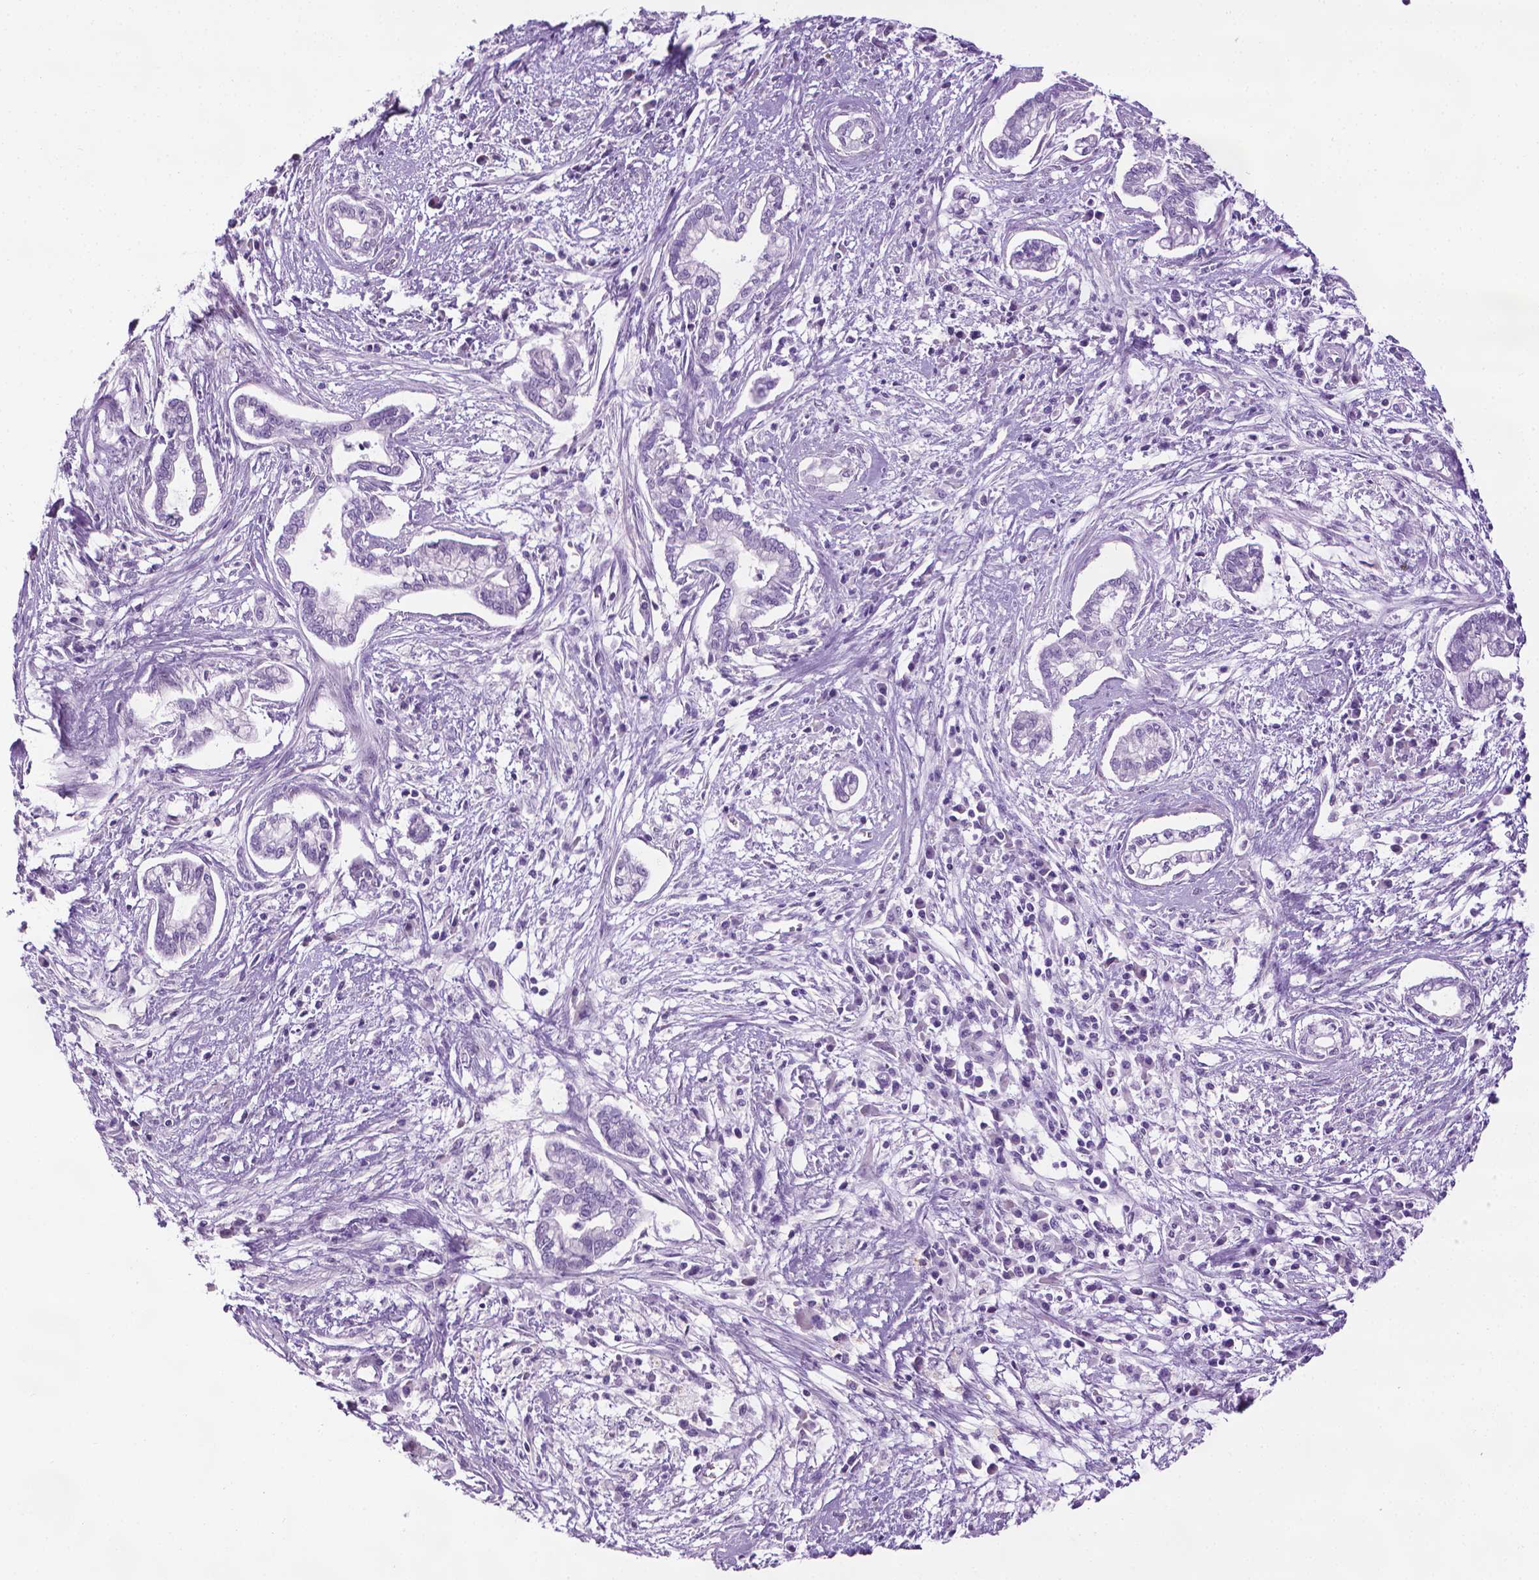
{"staining": {"intensity": "negative", "quantity": "none", "location": "none"}, "tissue": "cervical cancer", "cell_type": "Tumor cells", "image_type": "cancer", "snomed": [{"axis": "morphology", "description": "Adenocarcinoma, NOS"}, {"axis": "topography", "description": "Cervix"}], "caption": "This micrograph is of cervical cancer stained with immunohistochemistry to label a protein in brown with the nuclei are counter-stained blue. There is no expression in tumor cells.", "gene": "DNAI7", "patient": {"sex": "female", "age": 62}}